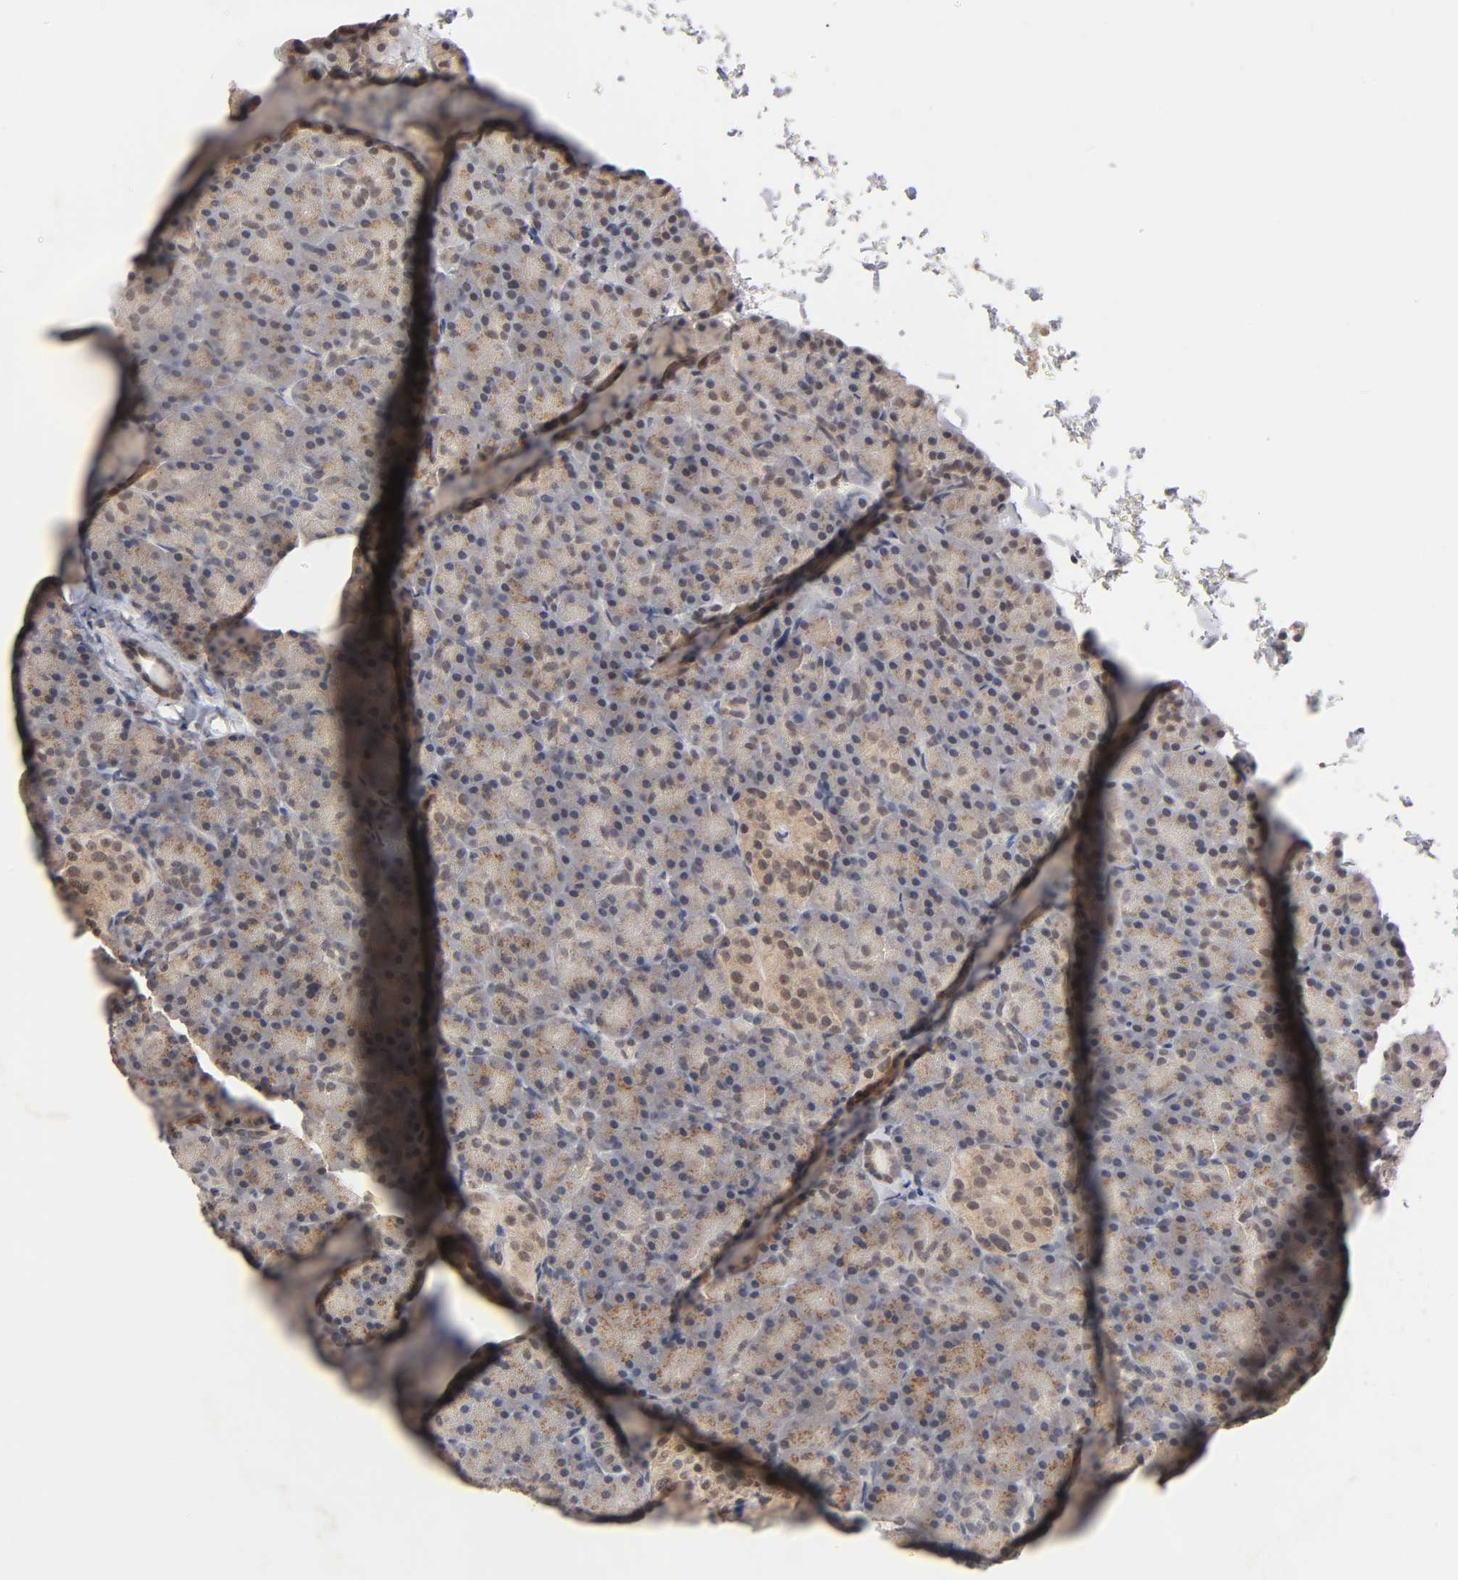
{"staining": {"intensity": "moderate", "quantity": ">75%", "location": "cytoplasmic/membranous,nuclear"}, "tissue": "pancreas", "cell_type": "Exocrine glandular cells", "image_type": "normal", "snomed": [{"axis": "morphology", "description": "Normal tissue, NOS"}, {"axis": "topography", "description": "Pancreas"}], "caption": "Moderate cytoplasmic/membranous,nuclear expression is identified in about >75% of exocrine glandular cells in unremarkable pancreas.", "gene": "EP300", "patient": {"sex": "female", "age": 43}}